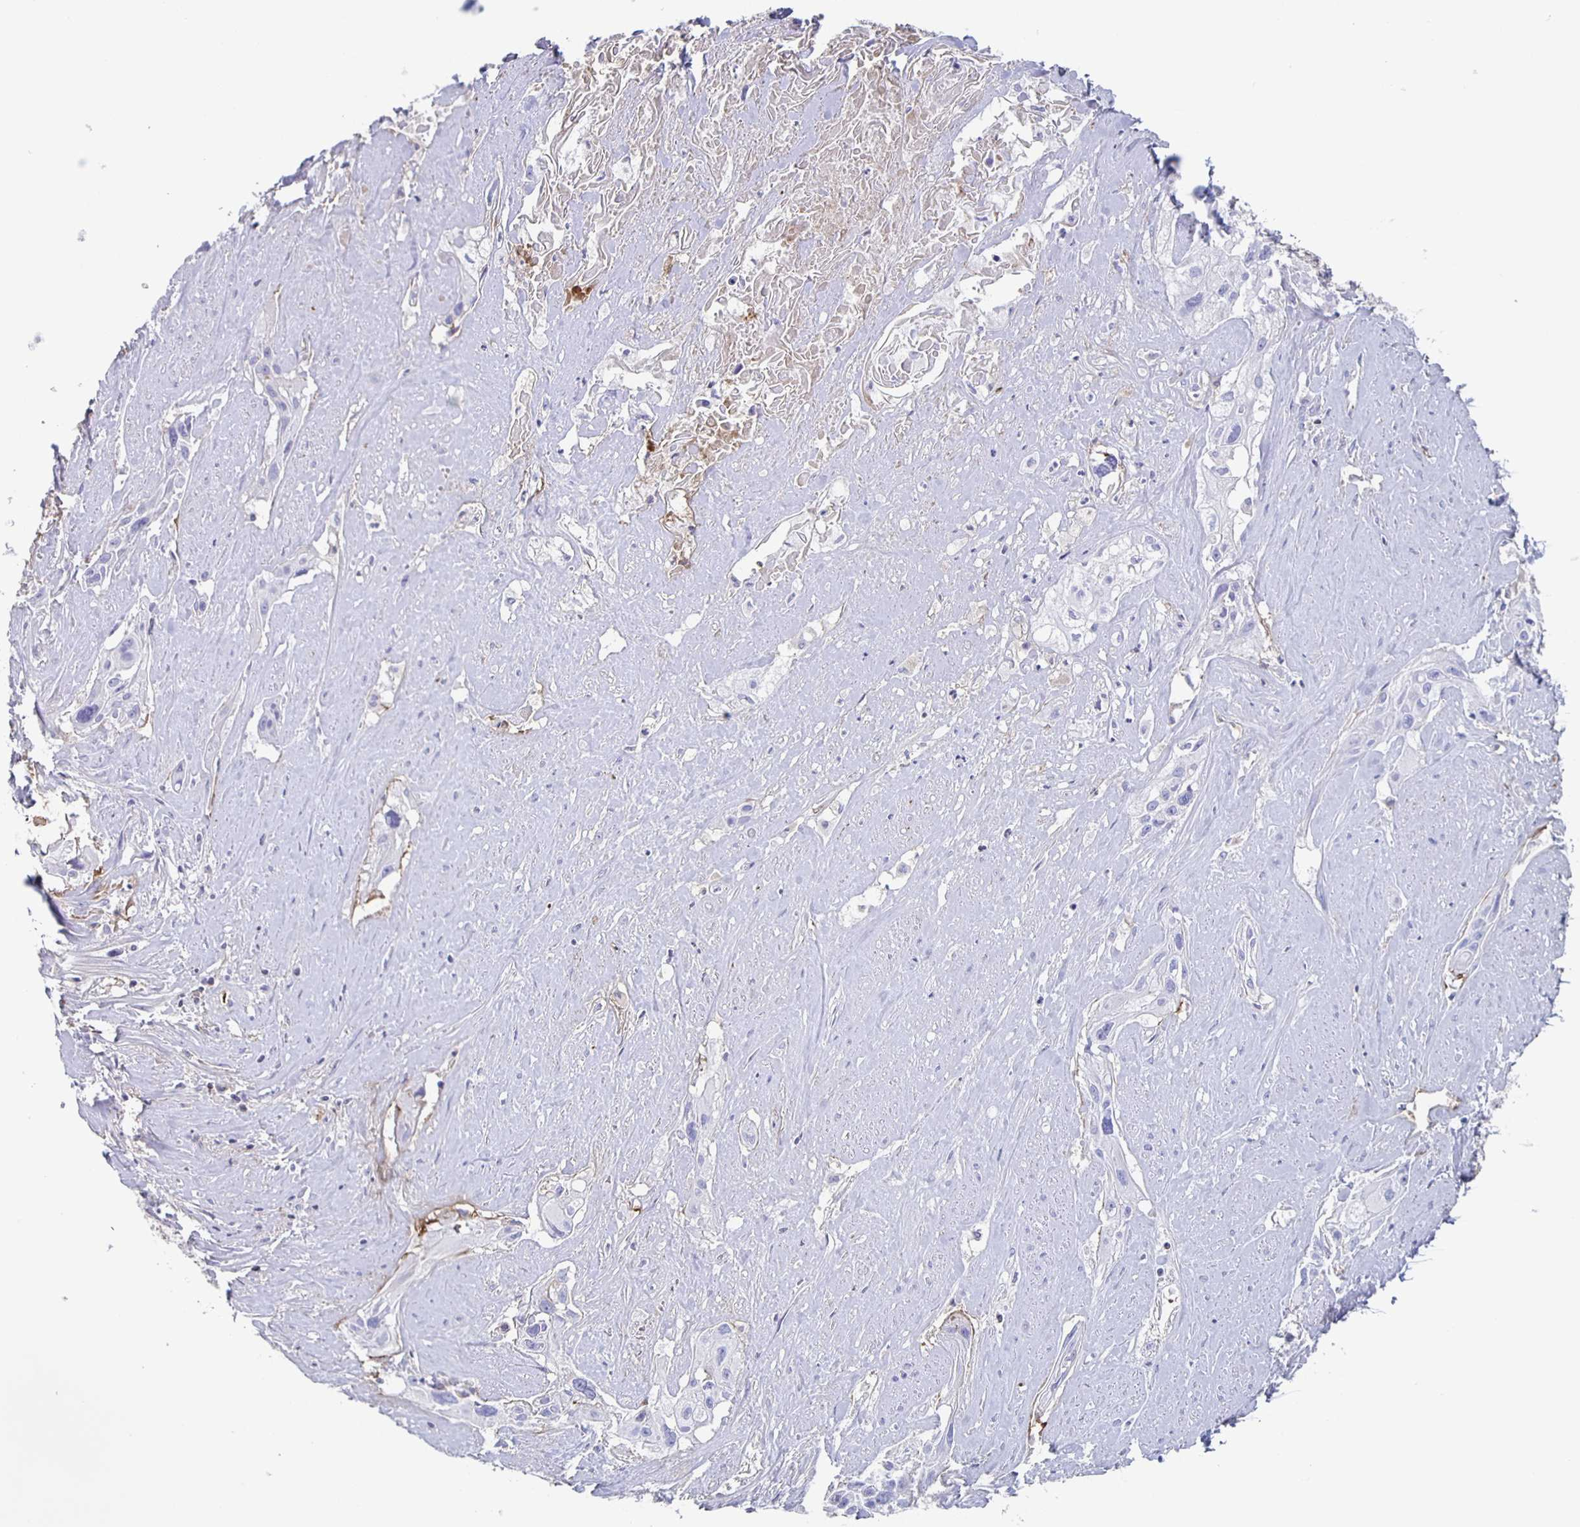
{"staining": {"intensity": "negative", "quantity": "none", "location": "none"}, "tissue": "cervical cancer", "cell_type": "Tumor cells", "image_type": "cancer", "snomed": [{"axis": "morphology", "description": "Squamous cell carcinoma, NOS"}, {"axis": "topography", "description": "Cervix"}], "caption": "The image demonstrates no staining of tumor cells in cervical cancer (squamous cell carcinoma).", "gene": "FGA", "patient": {"sex": "female", "age": 49}}